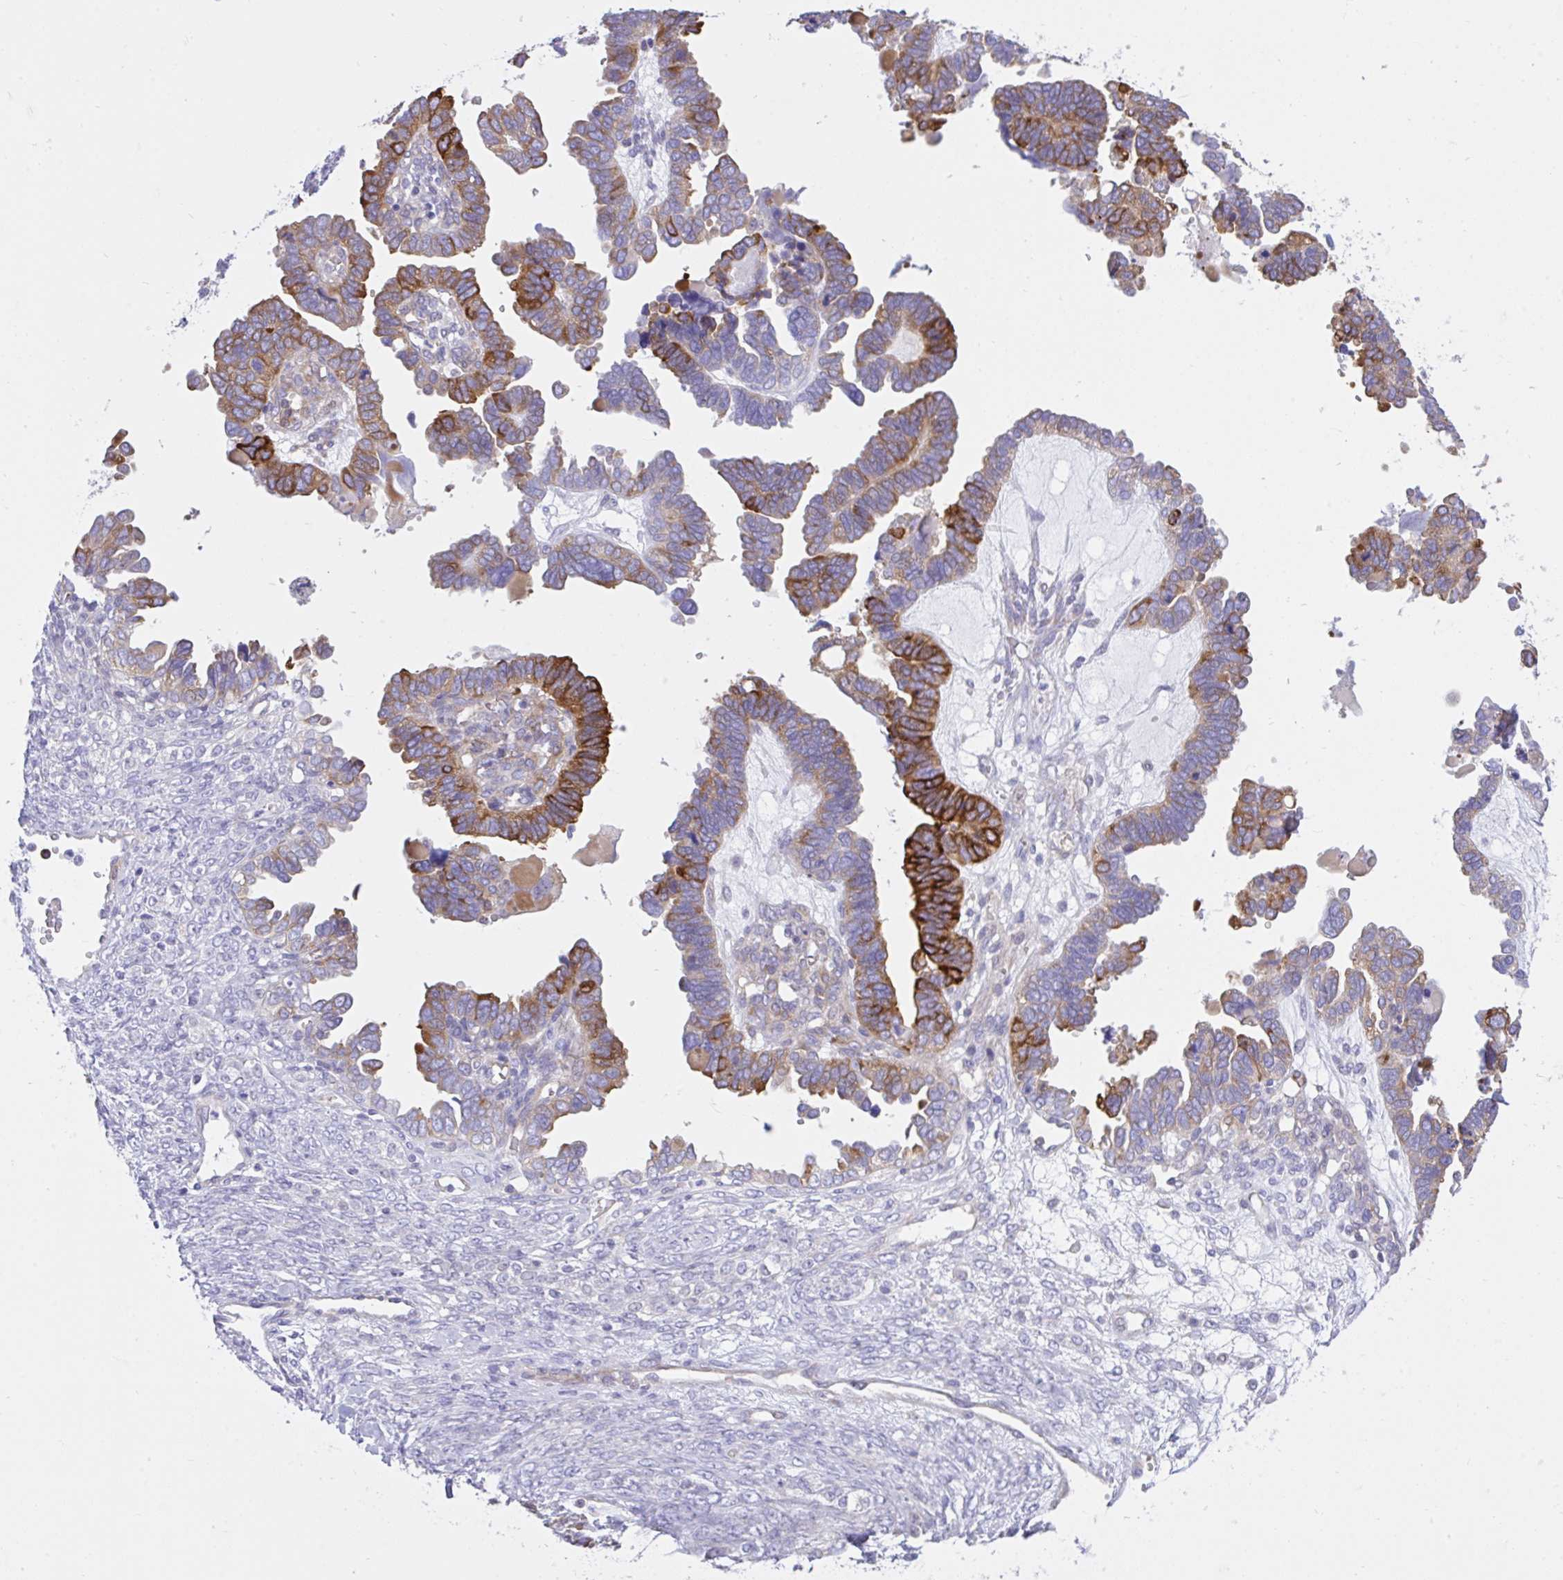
{"staining": {"intensity": "strong", "quantity": "25%-75%", "location": "cytoplasmic/membranous"}, "tissue": "ovarian cancer", "cell_type": "Tumor cells", "image_type": "cancer", "snomed": [{"axis": "morphology", "description": "Cystadenocarcinoma, serous, NOS"}, {"axis": "topography", "description": "Ovary"}], "caption": "IHC micrograph of ovarian cancer (serous cystadenocarcinoma) stained for a protein (brown), which reveals high levels of strong cytoplasmic/membranous staining in about 25%-75% of tumor cells.", "gene": "EEF1A2", "patient": {"sex": "female", "age": 51}}